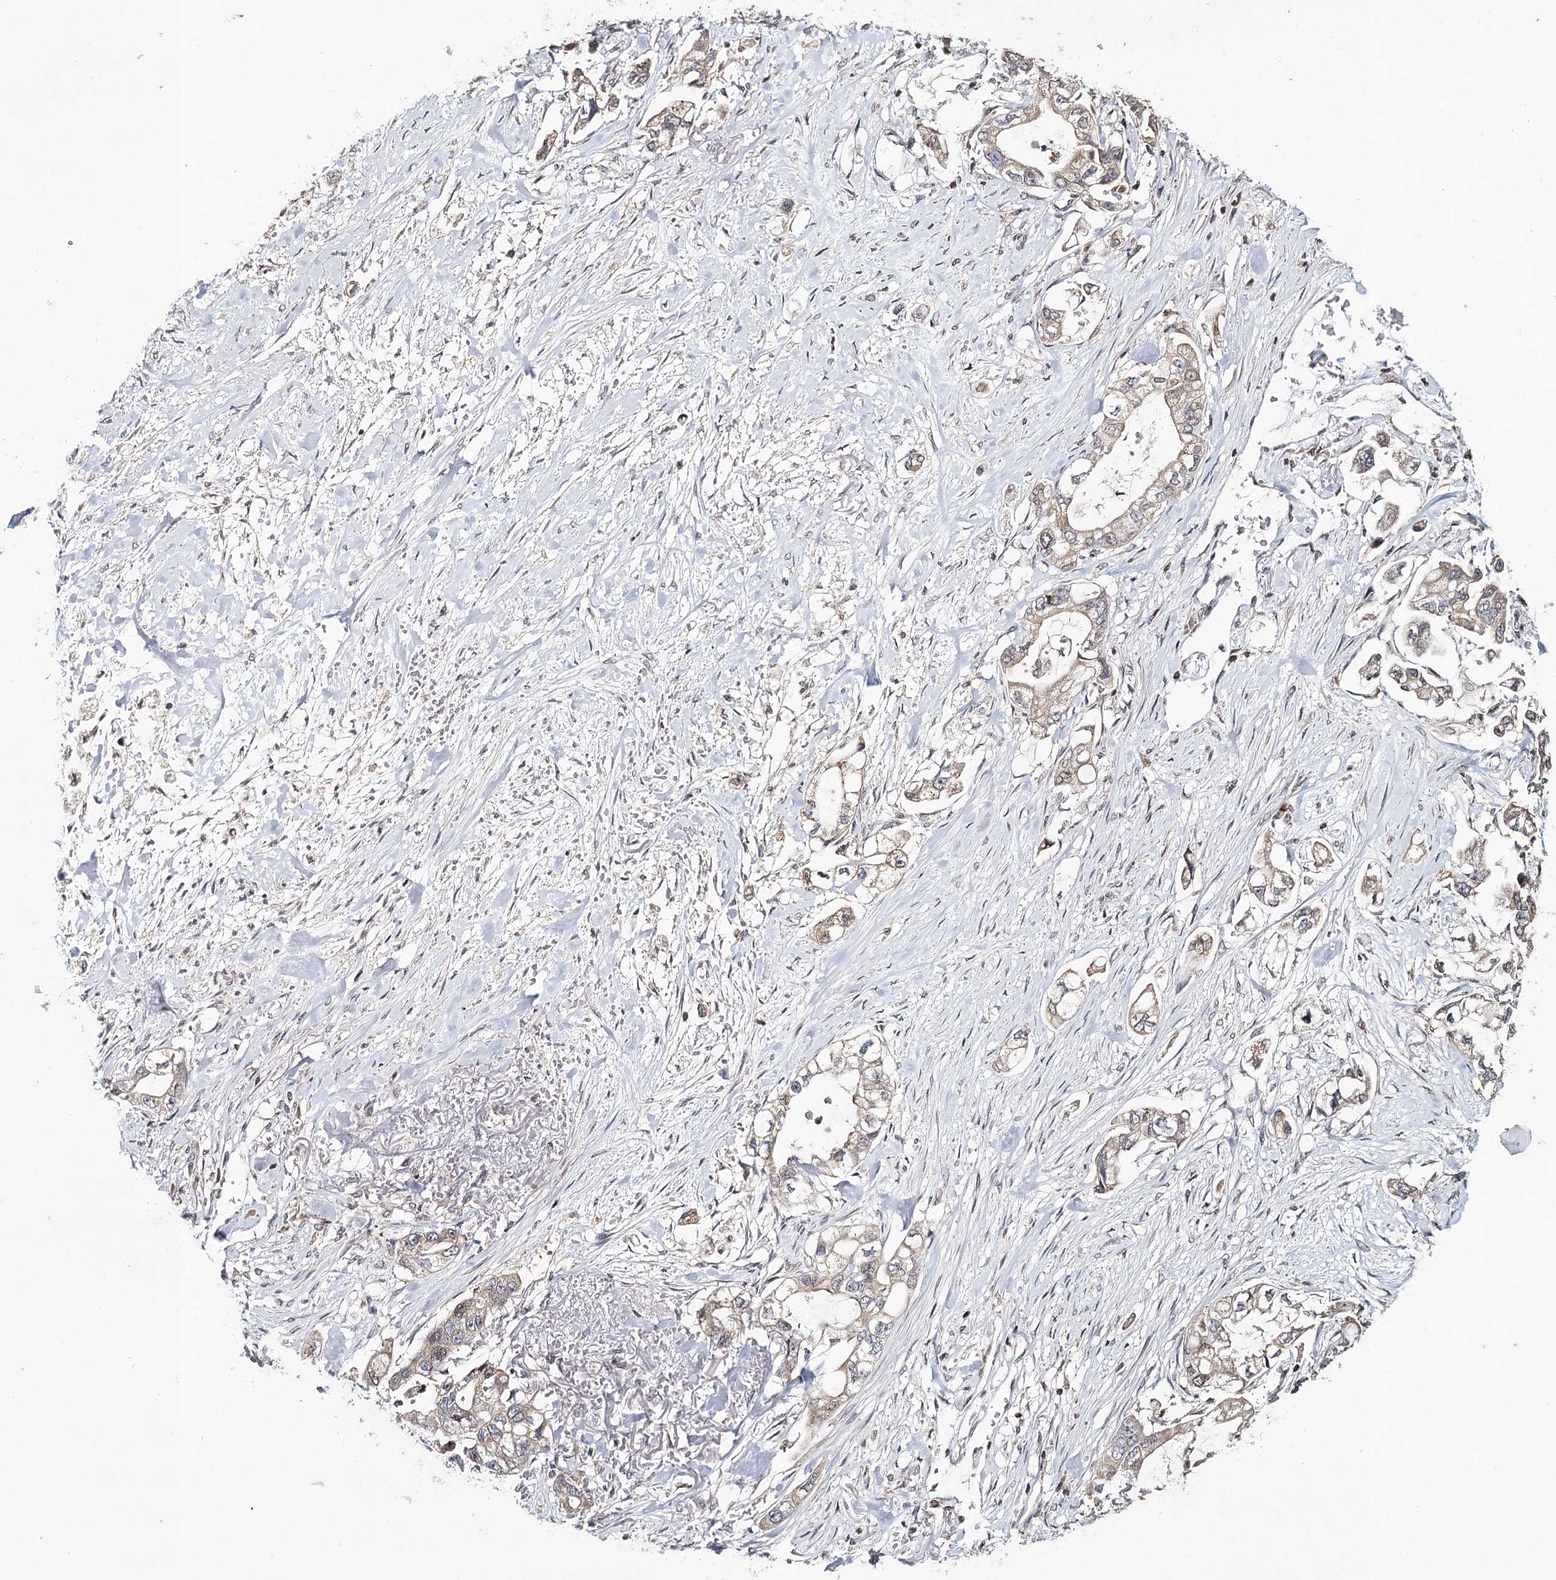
{"staining": {"intensity": "weak", "quantity": ">75%", "location": "cytoplasmic/membranous"}, "tissue": "stomach cancer", "cell_type": "Tumor cells", "image_type": "cancer", "snomed": [{"axis": "morphology", "description": "Adenocarcinoma, NOS"}, {"axis": "topography", "description": "Stomach"}], "caption": "An immunohistochemistry photomicrograph of neoplastic tissue is shown. Protein staining in brown highlights weak cytoplasmic/membranous positivity in stomach adenocarcinoma within tumor cells. Using DAB (3,3'-diaminobenzidine) (brown) and hematoxylin (blue) stains, captured at high magnification using brightfield microscopy.", "gene": "ICOS", "patient": {"sex": "male", "age": 62}}